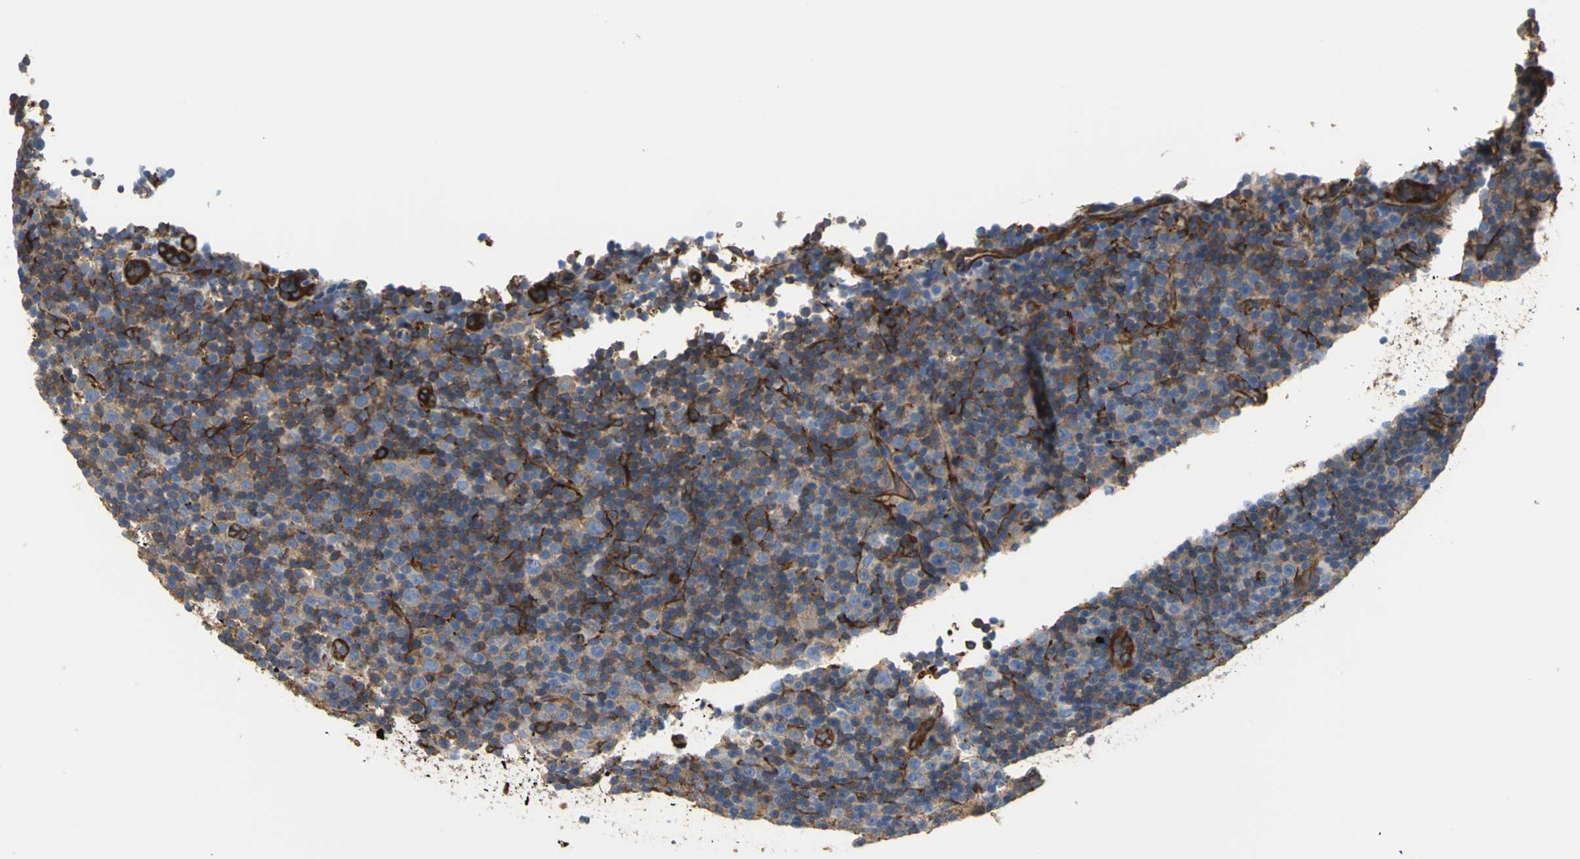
{"staining": {"intensity": "weak", "quantity": "25%-75%", "location": "cytoplasmic/membranous"}, "tissue": "lymphoma", "cell_type": "Tumor cells", "image_type": "cancer", "snomed": [{"axis": "morphology", "description": "Malignant lymphoma, non-Hodgkin's type, Low grade"}, {"axis": "topography", "description": "Lymph node"}], "caption": "Immunohistochemical staining of human lymphoma displays low levels of weak cytoplasmic/membranous protein expression in approximately 25%-75% of tumor cells. (Brightfield microscopy of DAB IHC at high magnification).", "gene": "FLNB", "patient": {"sex": "female", "age": 67}}